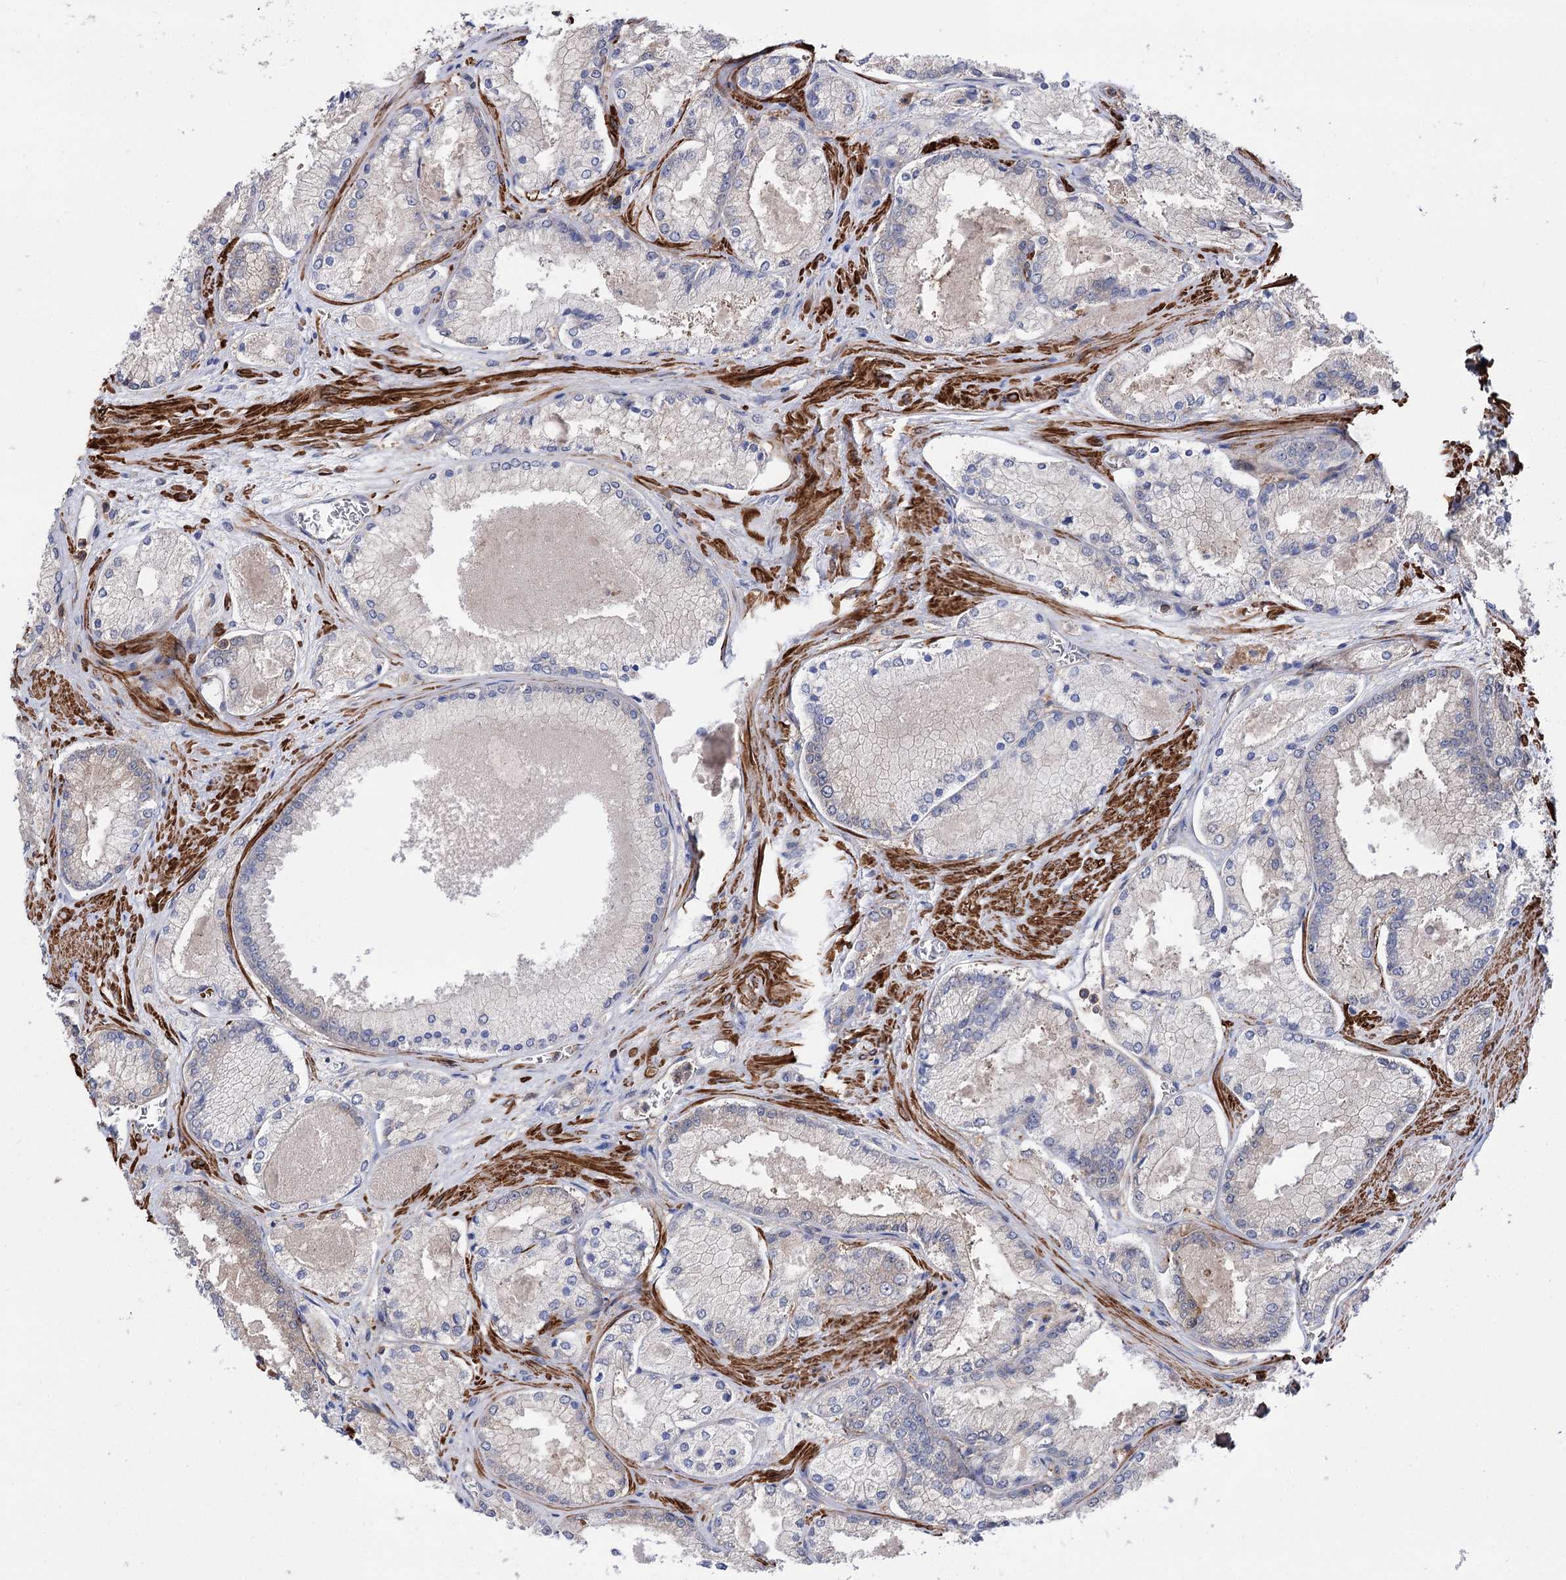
{"staining": {"intensity": "negative", "quantity": "none", "location": "none"}, "tissue": "prostate cancer", "cell_type": "Tumor cells", "image_type": "cancer", "snomed": [{"axis": "morphology", "description": "Adenocarcinoma, Low grade"}, {"axis": "topography", "description": "Prostate"}], "caption": "This is a image of IHC staining of prostate adenocarcinoma (low-grade), which shows no positivity in tumor cells.", "gene": "DPP3", "patient": {"sex": "male", "age": 74}}